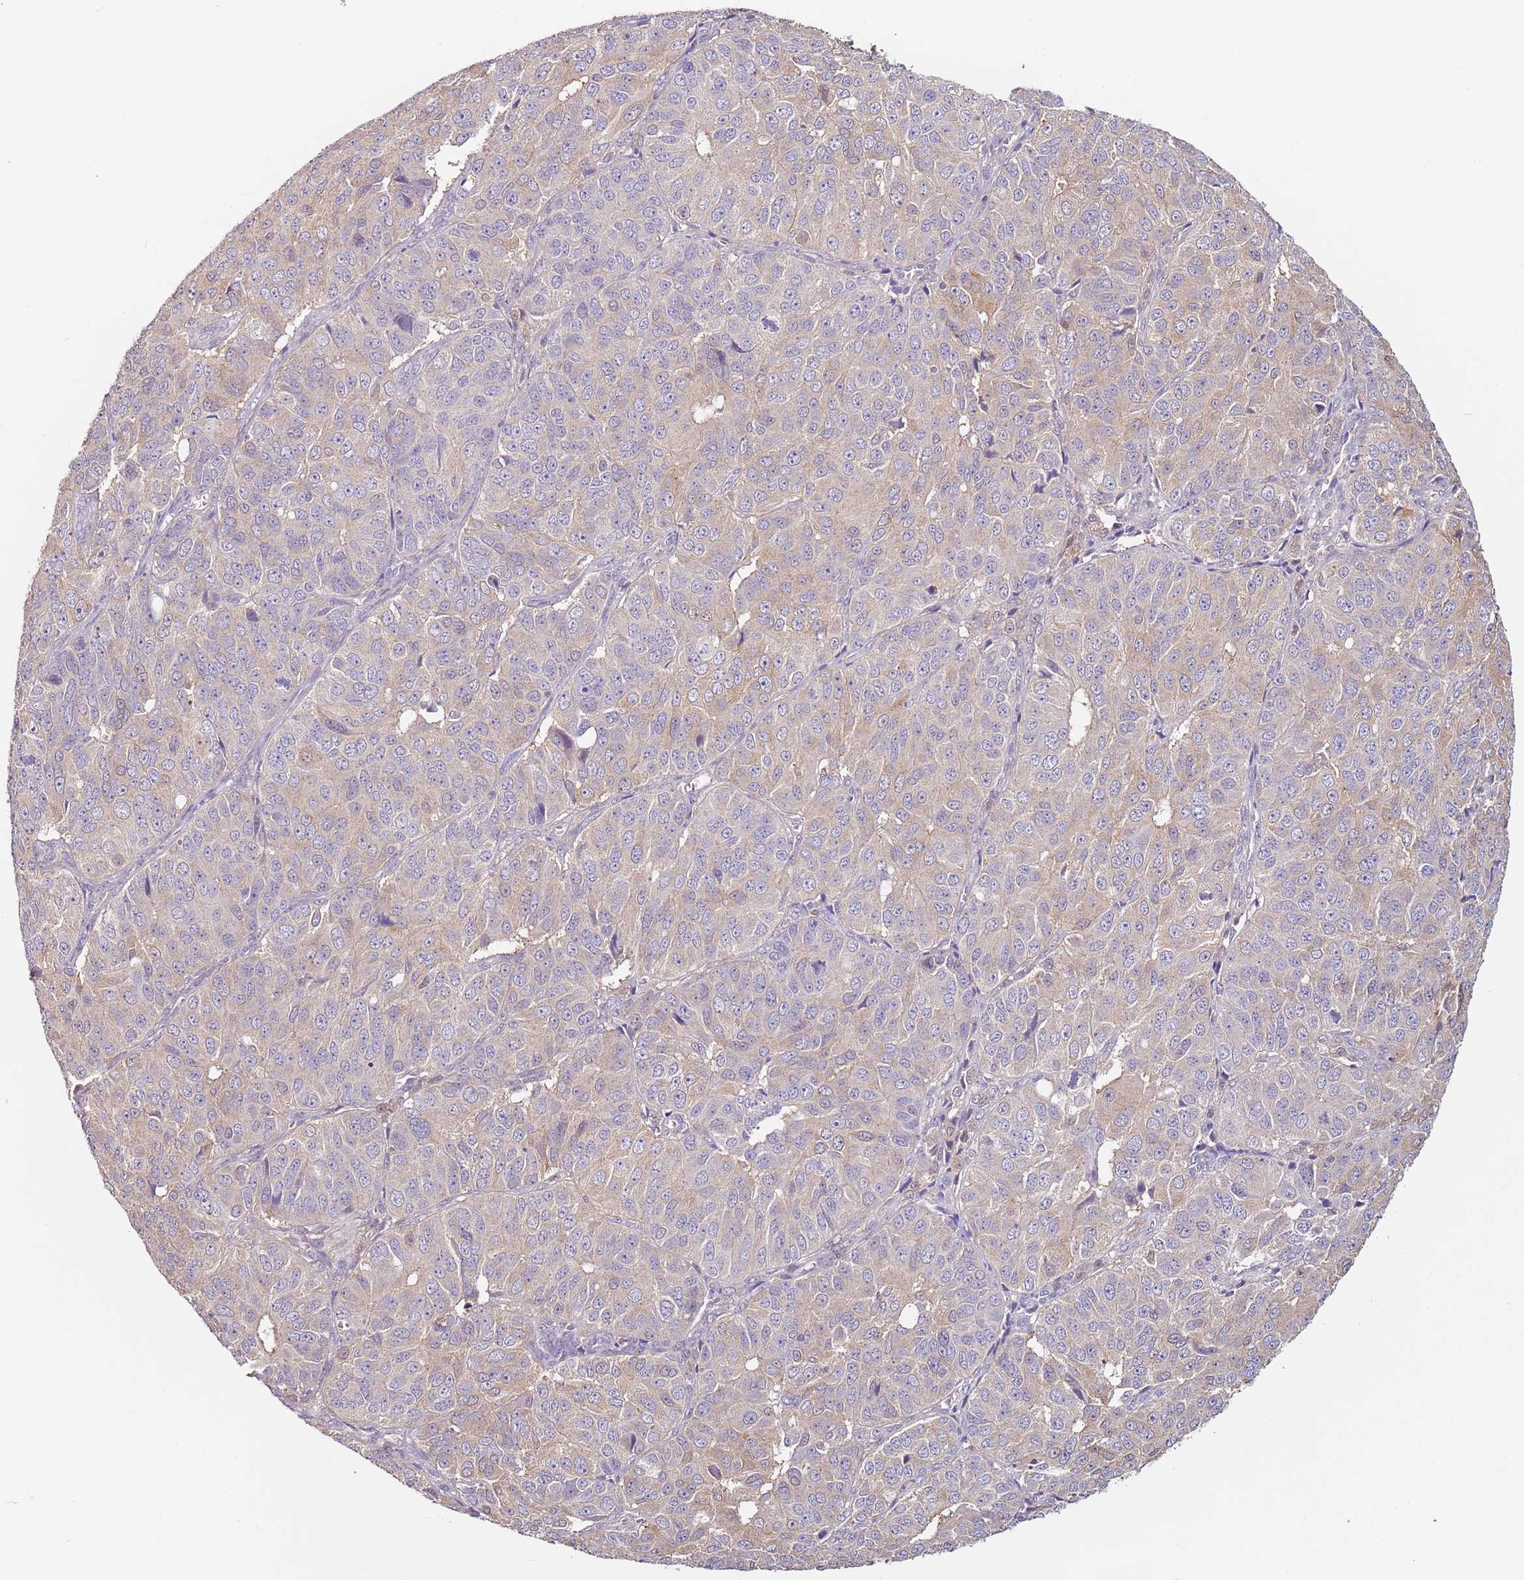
{"staining": {"intensity": "weak", "quantity": "<25%", "location": "cytoplasmic/membranous"}, "tissue": "ovarian cancer", "cell_type": "Tumor cells", "image_type": "cancer", "snomed": [{"axis": "morphology", "description": "Carcinoma, endometroid"}, {"axis": "topography", "description": "Ovary"}], "caption": "This is an immunohistochemistry (IHC) photomicrograph of human ovarian cancer (endometroid carcinoma). There is no staining in tumor cells.", "gene": "MDH1", "patient": {"sex": "female", "age": 51}}